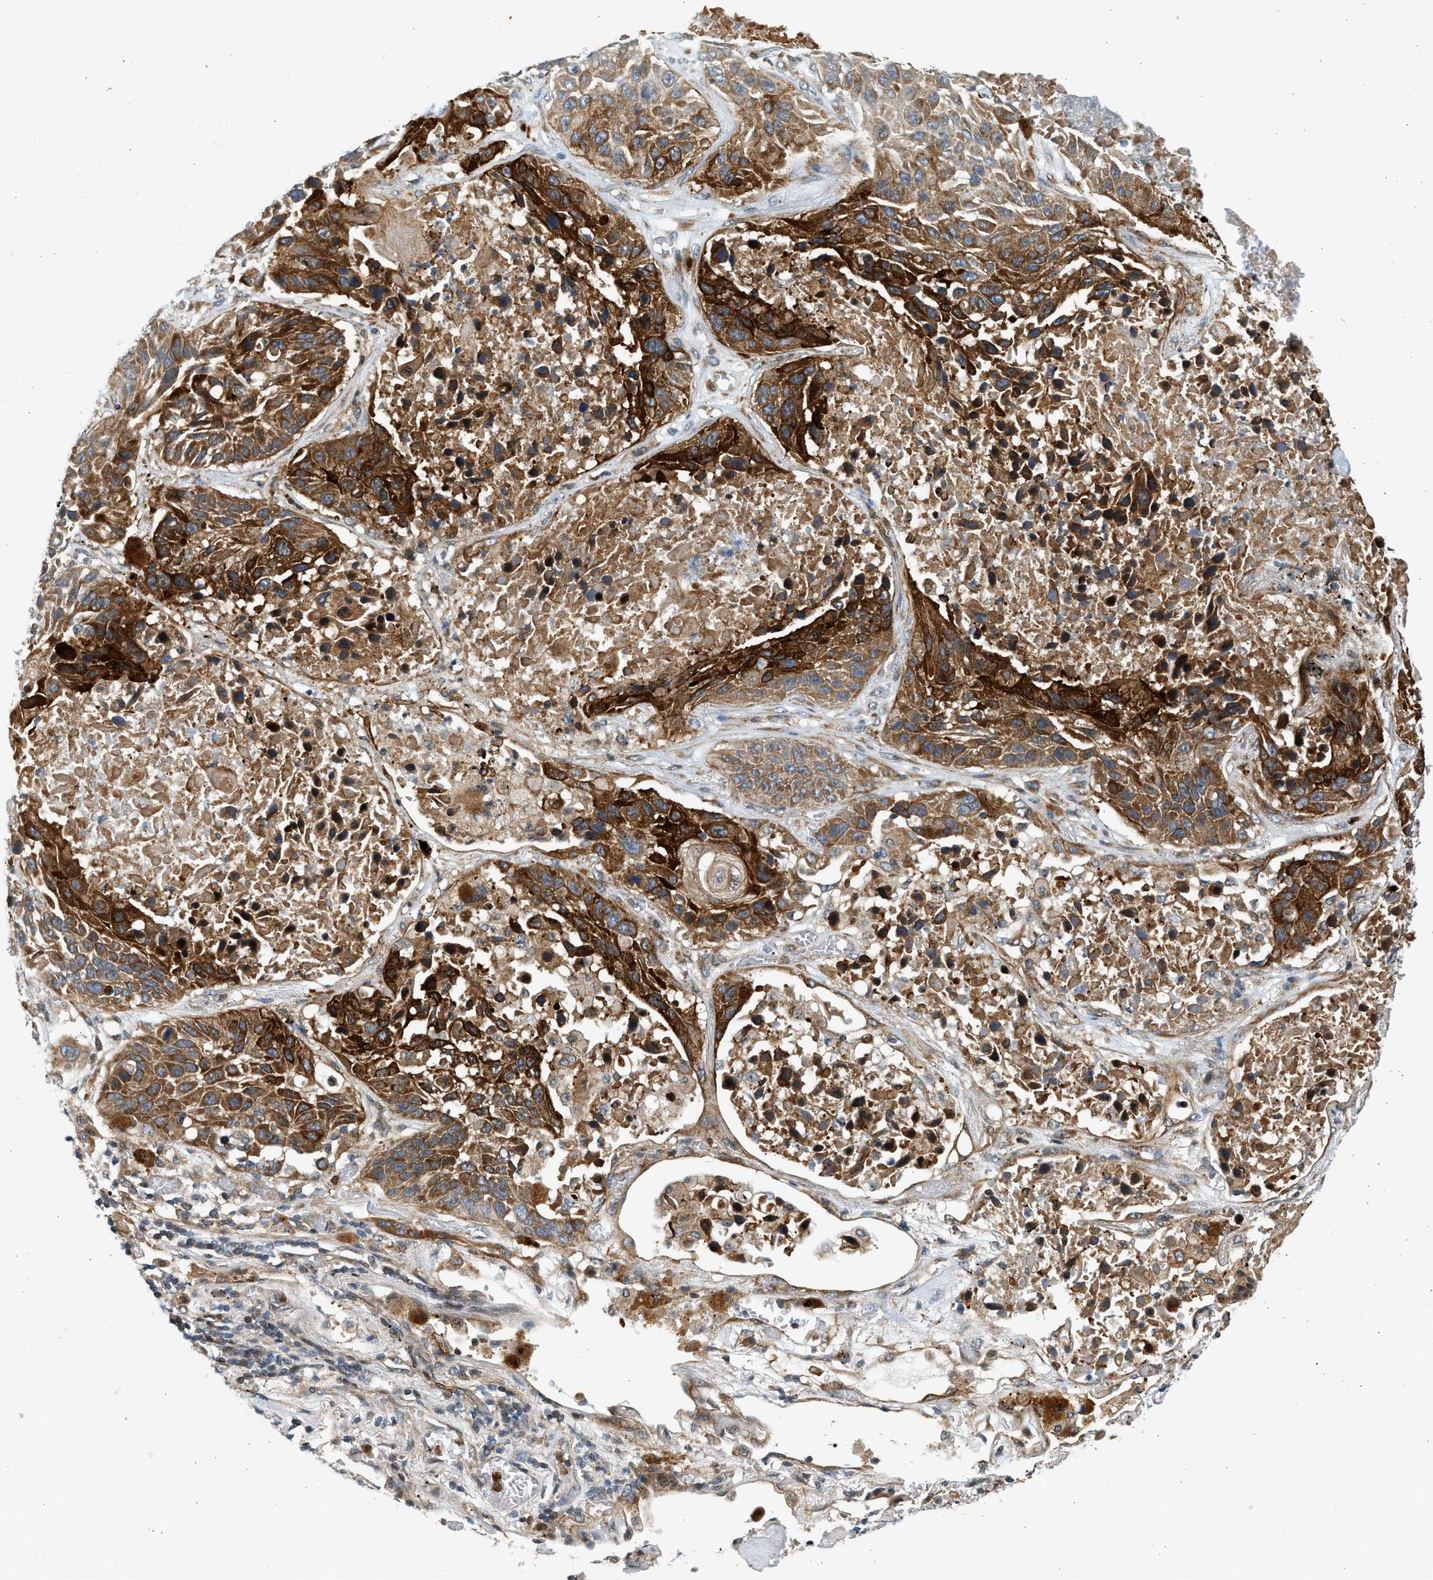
{"staining": {"intensity": "strong", "quantity": ">75%", "location": "cytoplasmic/membranous"}, "tissue": "lung cancer", "cell_type": "Tumor cells", "image_type": "cancer", "snomed": [{"axis": "morphology", "description": "Squamous cell carcinoma, NOS"}, {"axis": "topography", "description": "Lung"}], "caption": "Squamous cell carcinoma (lung) stained for a protein shows strong cytoplasmic/membranous positivity in tumor cells.", "gene": "NRSN2", "patient": {"sex": "male", "age": 57}}